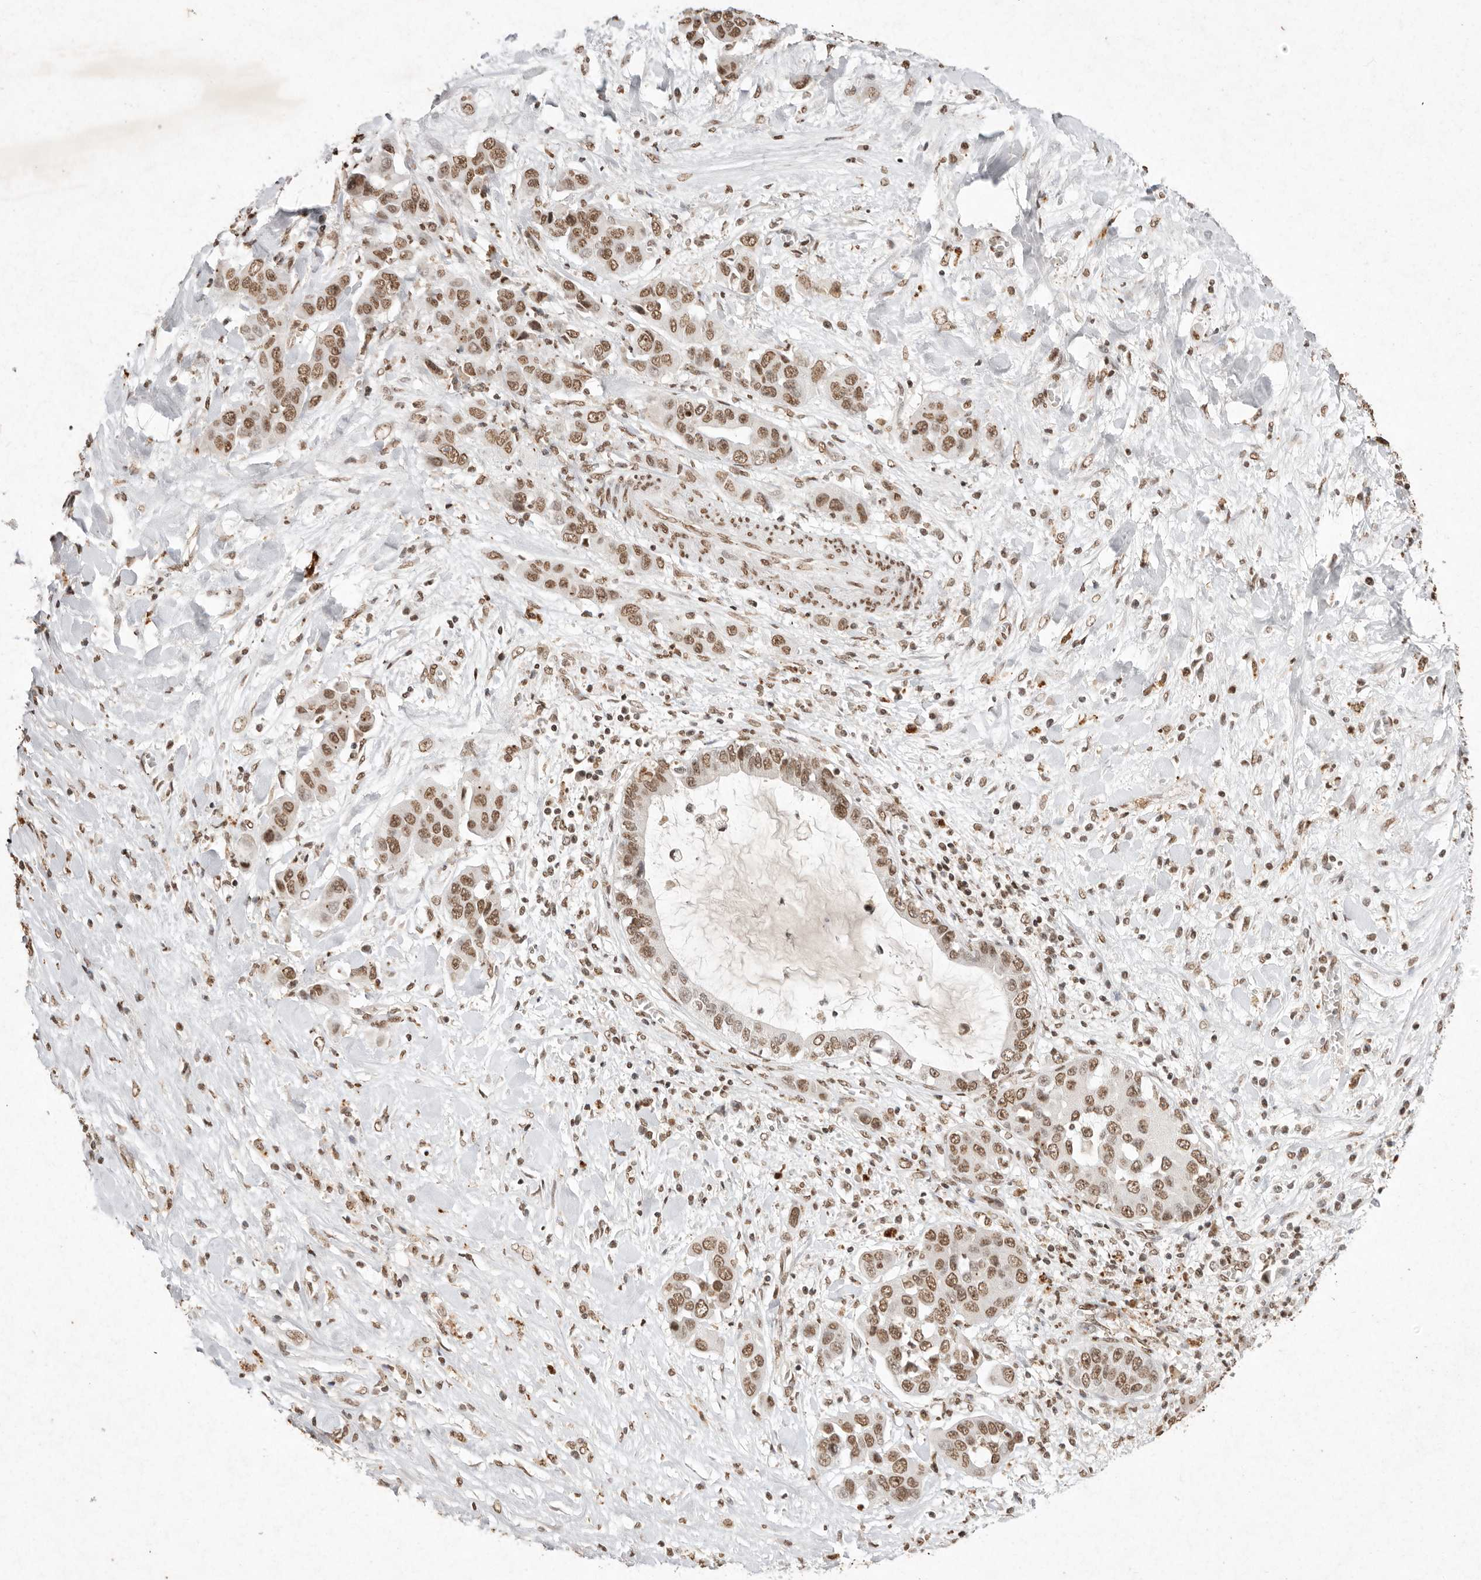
{"staining": {"intensity": "moderate", "quantity": ">75%", "location": "nuclear"}, "tissue": "liver cancer", "cell_type": "Tumor cells", "image_type": "cancer", "snomed": [{"axis": "morphology", "description": "Cholangiocarcinoma"}, {"axis": "topography", "description": "Liver"}], "caption": "An IHC image of neoplastic tissue is shown. Protein staining in brown labels moderate nuclear positivity in liver cancer (cholangiocarcinoma) within tumor cells.", "gene": "NKX3-2", "patient": {"sex": "female", "age": 52}}